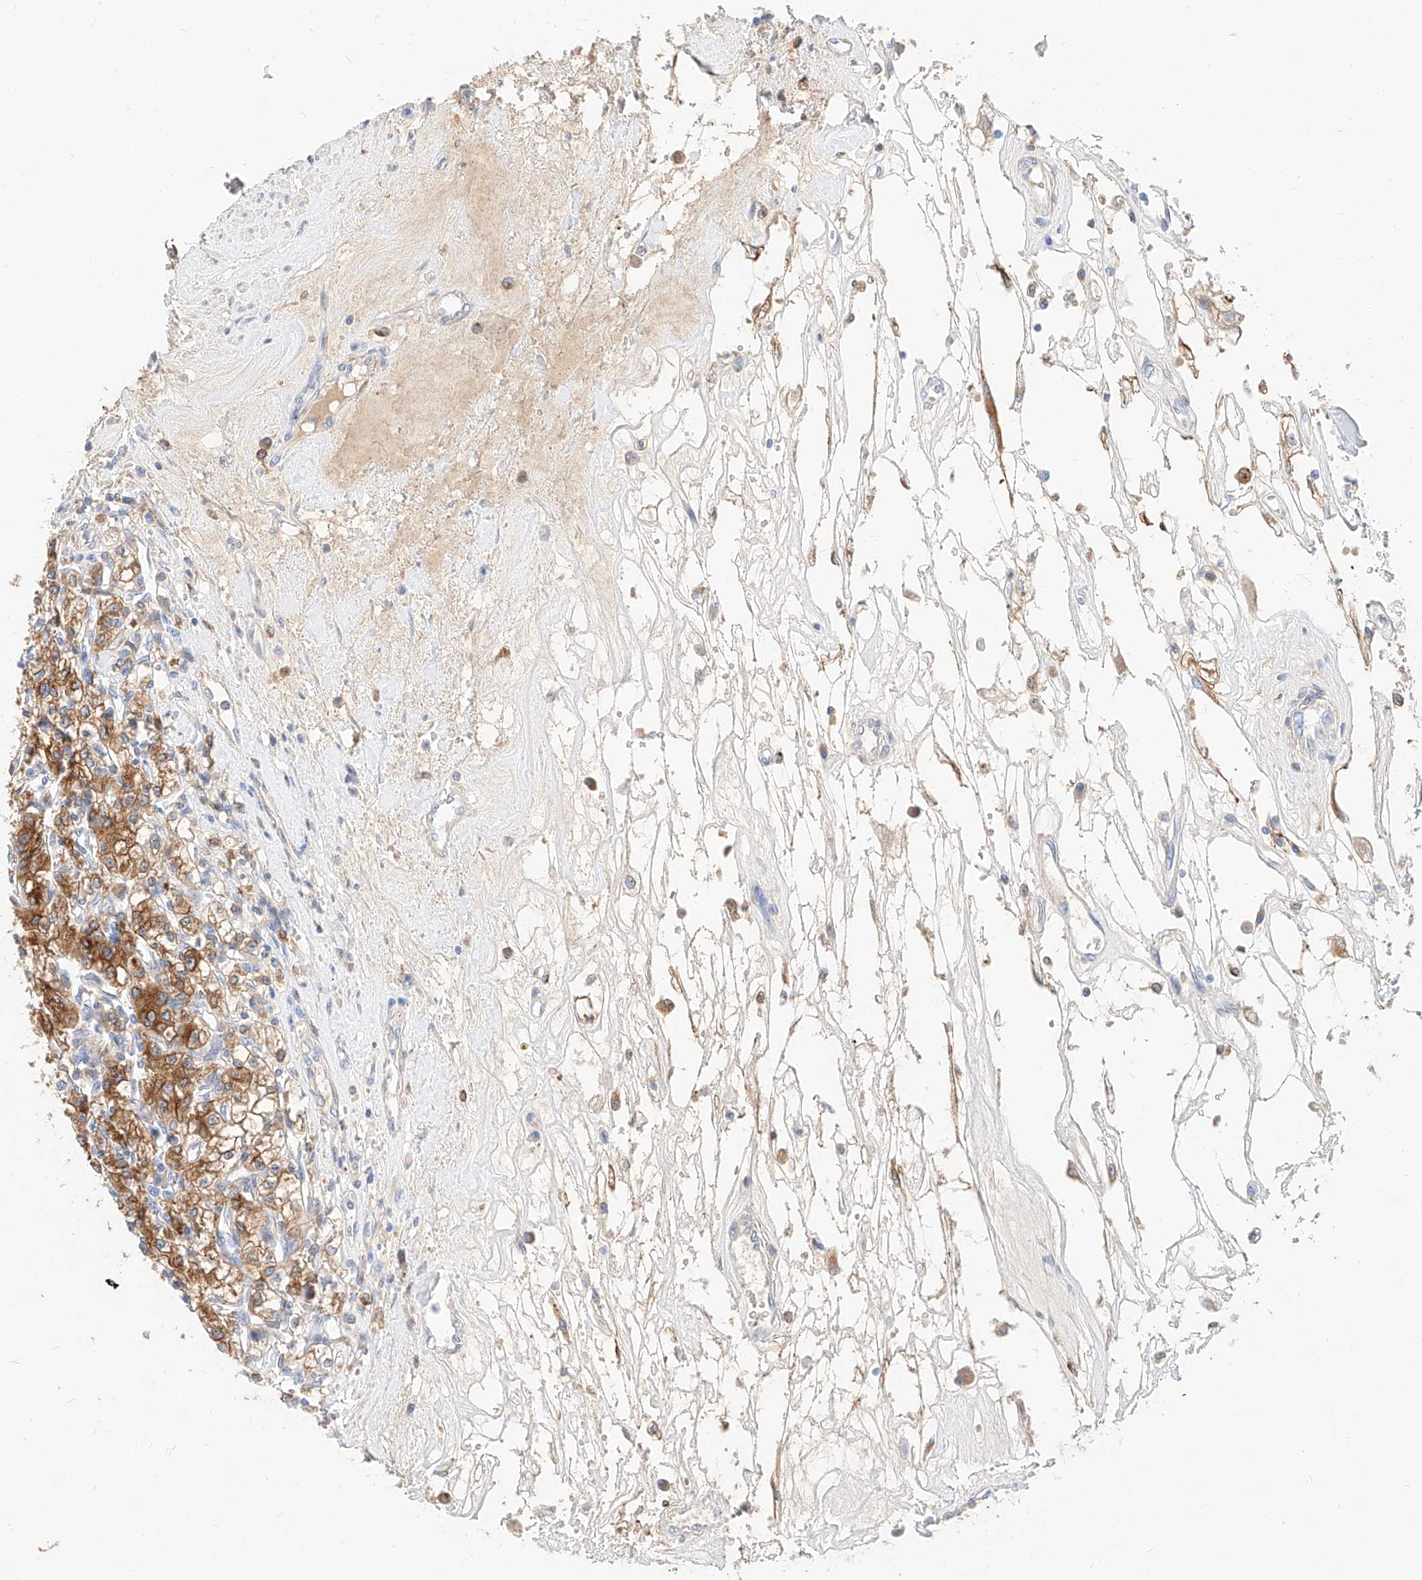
{"staining": {"intensity": "moderate", "quantity": ">75%", "location": "cytoplasmic/membranous"}, "tissue": "renal cancer", "cell_type": "Tumor cells", "image_type": "cancer", "snomed": [{"axis": "morphology", "description": "Adenocarcinoma, NOS"}, {"axis": "topography", "description": "Kidney"}], "caption": "Approximately >75% of tumor cells in human renal cancer (adenocarcinoma) show moderate cytoplasmic/membranous protein staining as visualized by brown immunohistochemical staining.", "gene": "MAP7", "patient": {"sex": "female", "age": 59}}